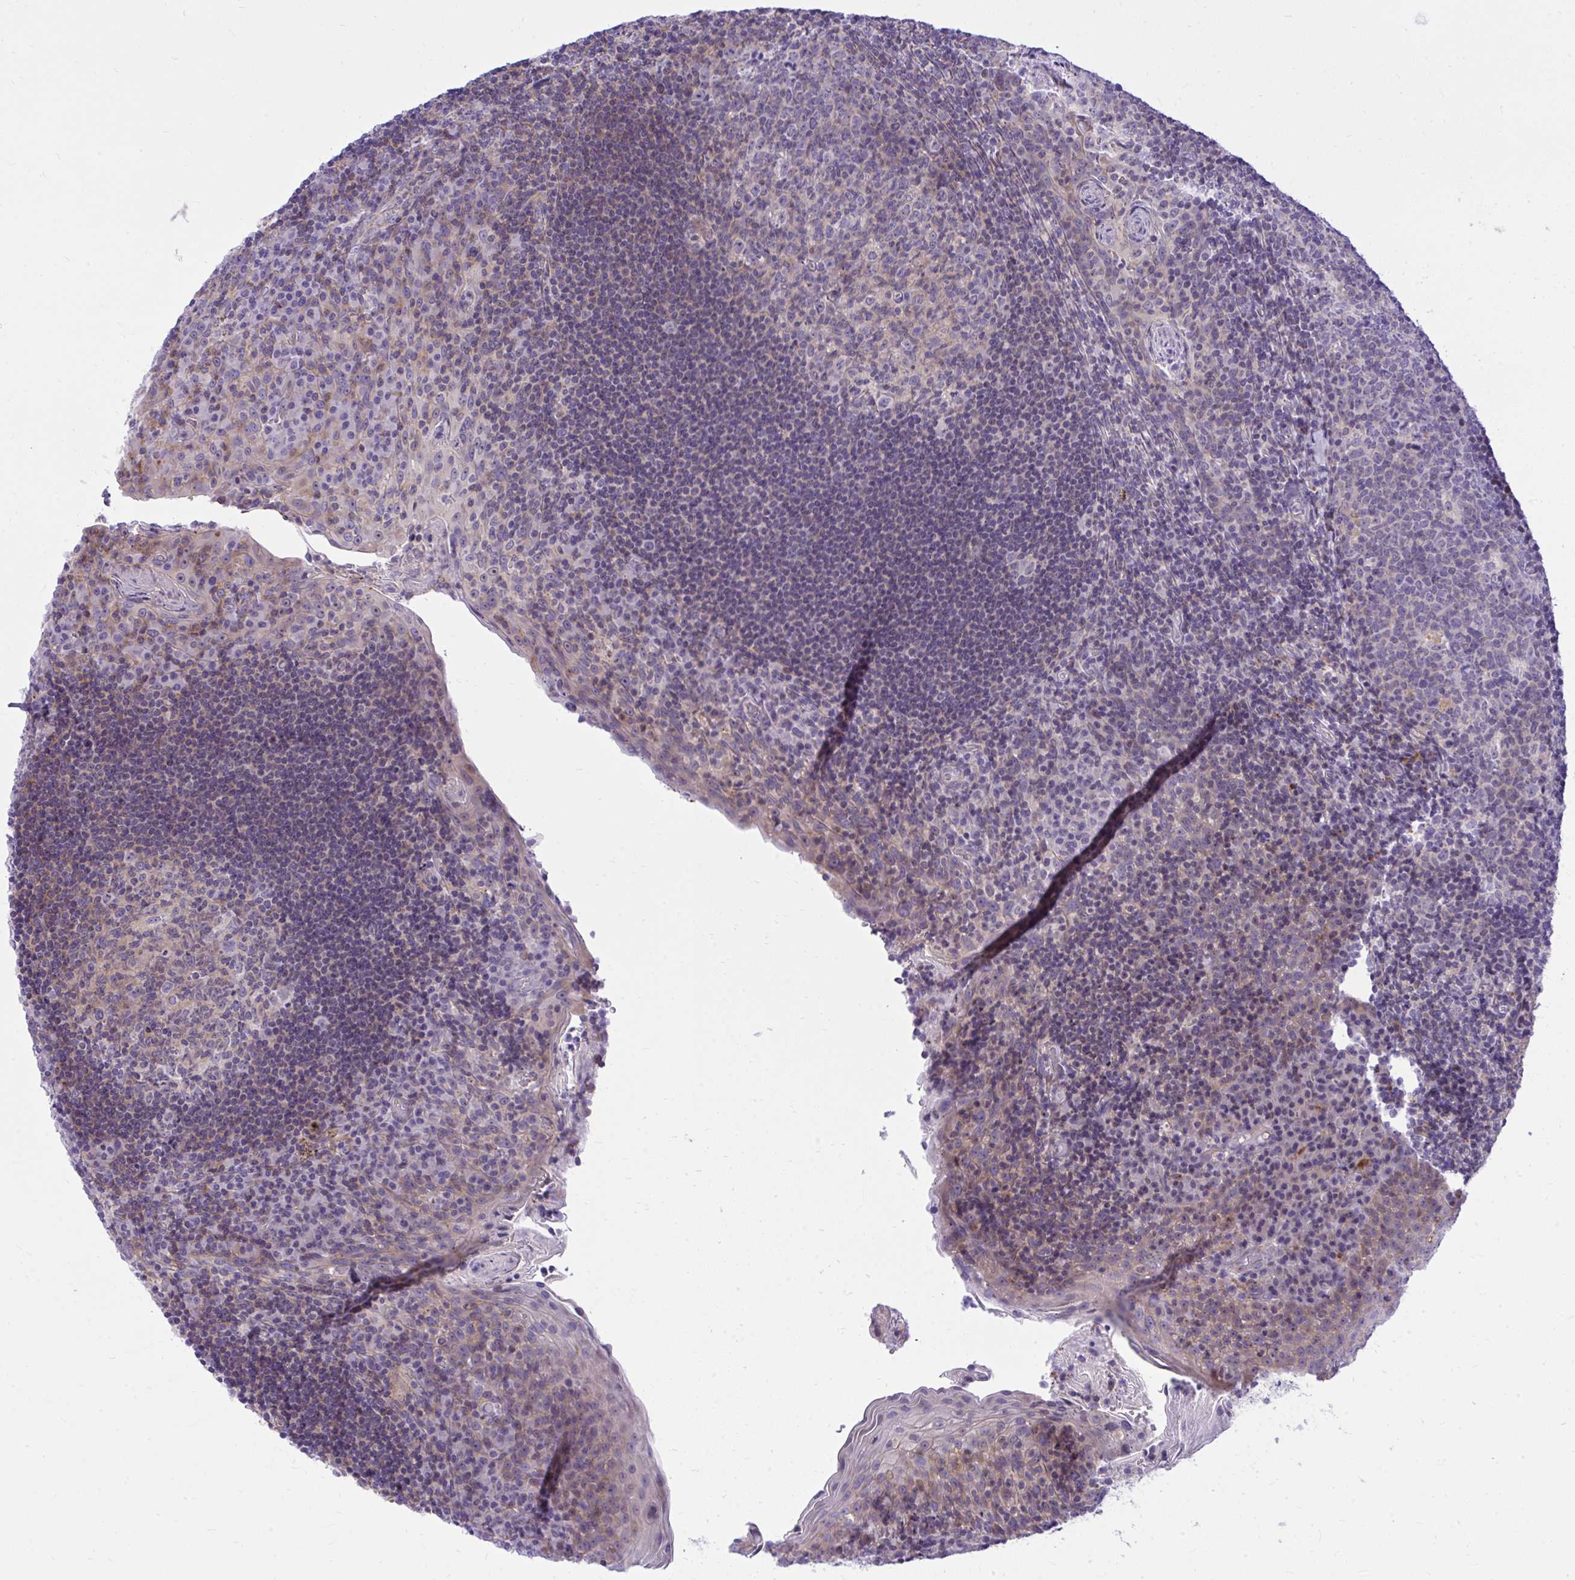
{"staining": {"intensity": "negative", "quantity": "none", "location": "none"}, "tissue": "tonsil", "cell_type": "Germinal center cells", "image_type": "normal", "snomed": [{"axis": "morphology", "description": "Normal tissue, NOS"}, {"axis": "topography", "description": "Tonsil"}], "caption": "Immunohistochemistry image of normal tonsil stained for a protein (brown), which reveals no staining in germinal center cells. Brightfield microscopy of immunohistochemistry stained with DAB (brown) and hematoxylin (blue), captured at high magnification.", "gene": "GRK4", "patient": {"sex": "male", "age": 17}}